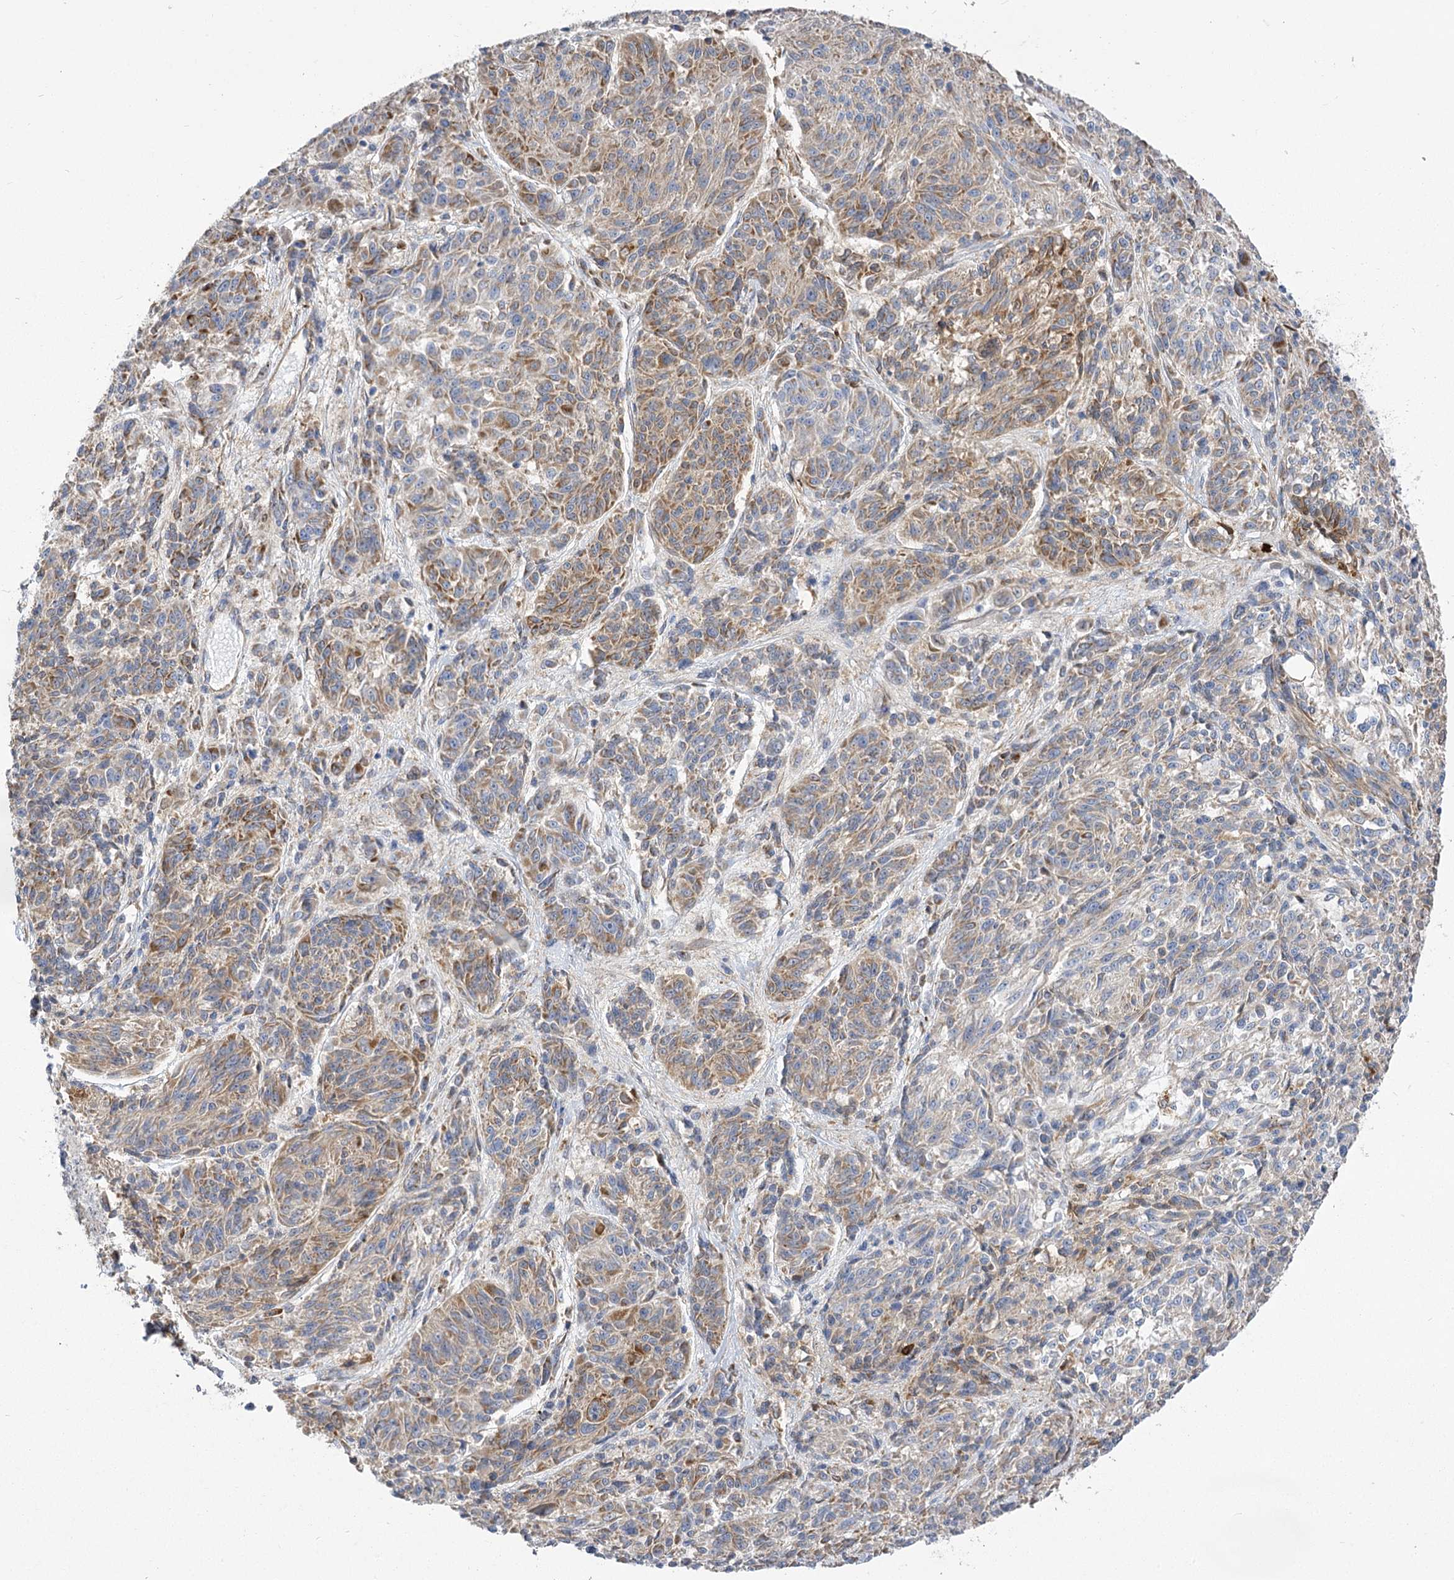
{"staining": {"intensity": "moderate", "quantity": "25%-75%", "location": "cytoplasmic/membranous"}, "tissue": "melanoma", "cell_type": "Tumor cells", "image_type": "cancer", "snomed": [{"axis": "morphology", "description": "Malignant melanoma, NOS"}, {"axis": "topography", "description": "Skin"}], "caption": "Malignant melanoma stained with IHC shows moderate cytoplasmic/membranous expression in about 25%-75% of tumor cells.", "gene": "RMDN2", "patient": {"sex": "male", "age": 53}}